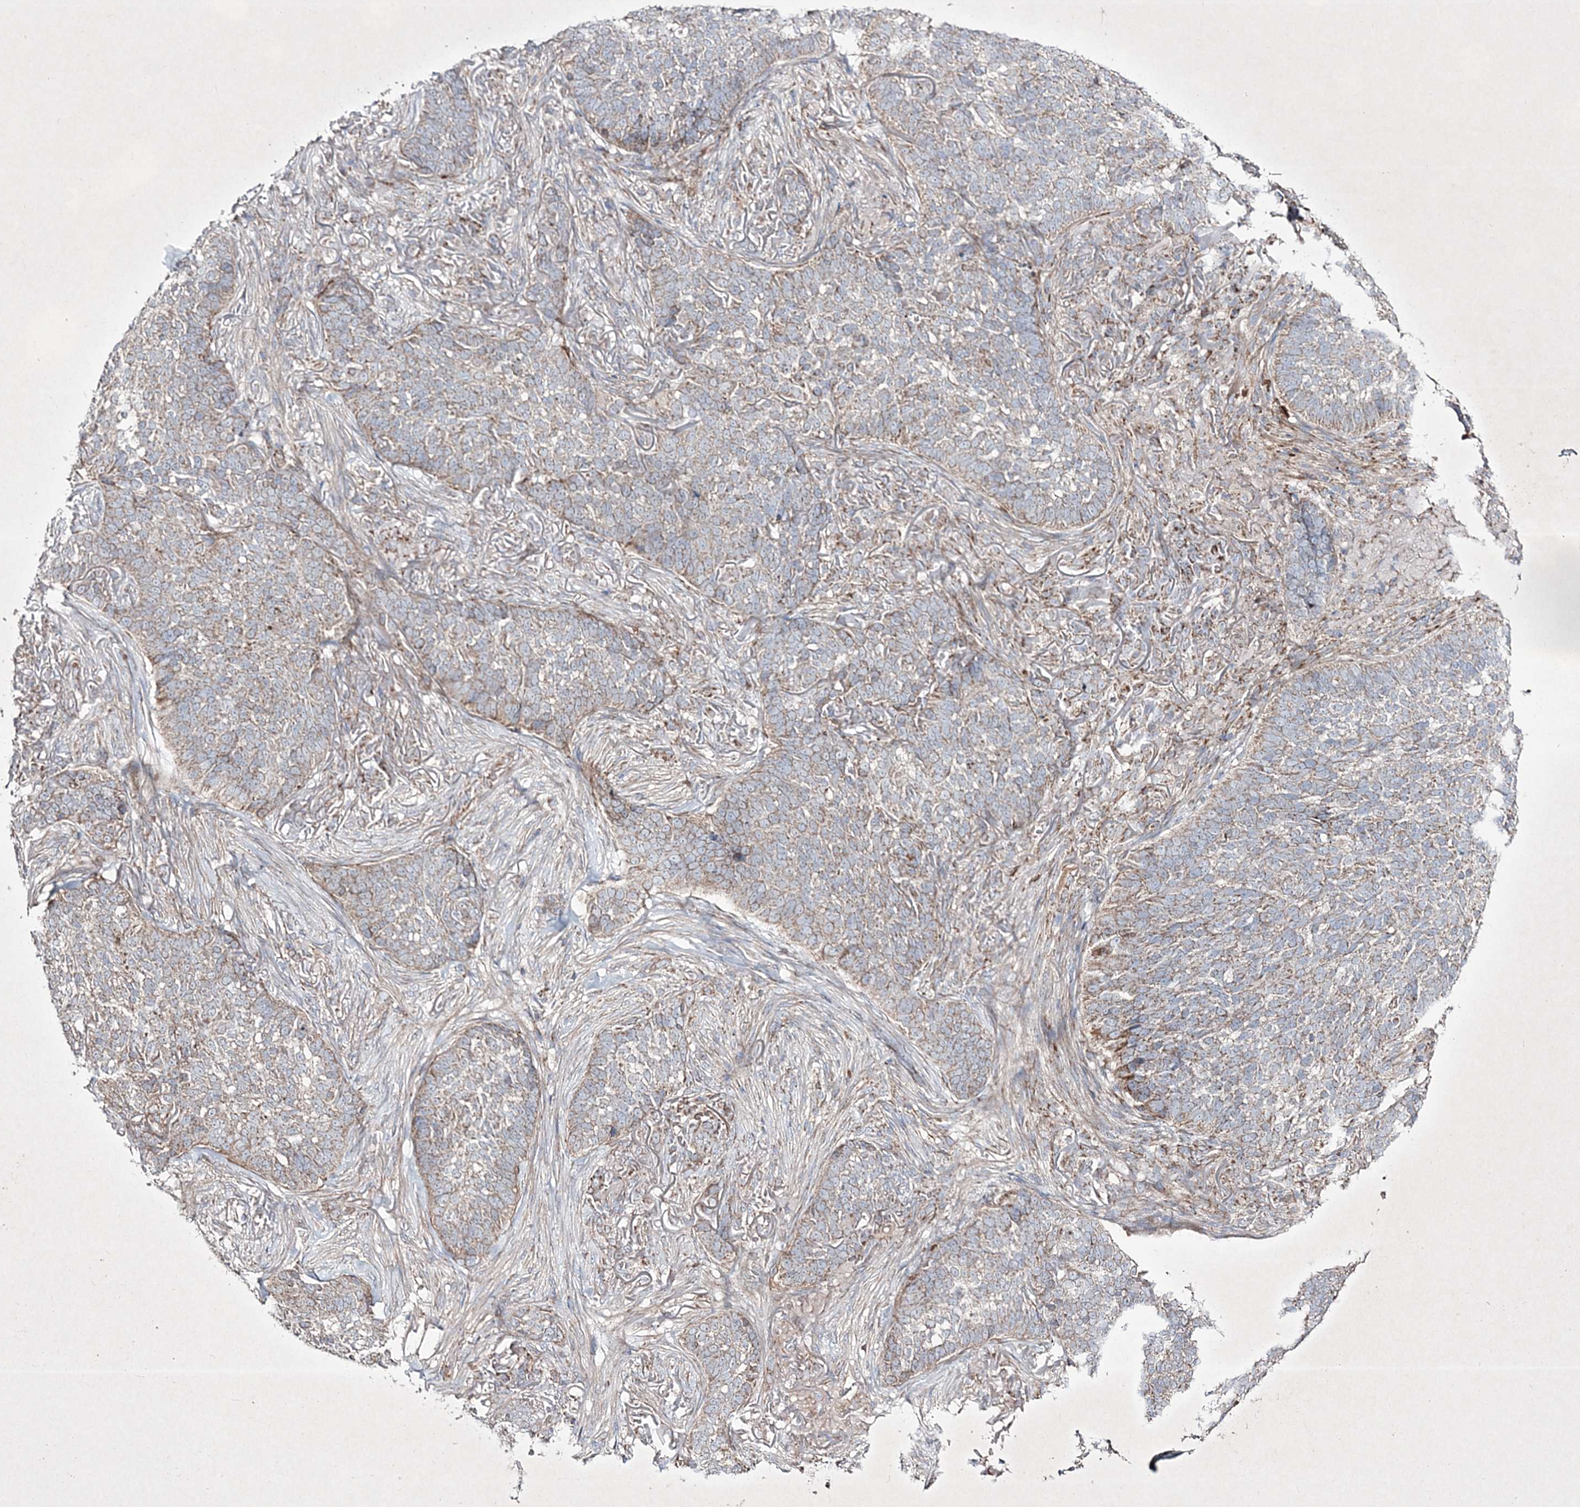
{"staining": {"intensity": "weak", "quantity": "25%-75%", "location": "cytoplasmic/membranous"}, "tissue": "skin cancer", "cell_type": "Tumor cells", "image_type": "cancer", "snomed": [{"axis": "morphology", "description": "Basal cell carcinoma"}, {"axis": "topography", "description": "Skin"}], "caption": "Tumor cells exhibit low levels of weak cytoplasmic/membranous positivity in about 25%-75% of cells in human skin basal cell carcinoma. The protein of interest is shown in brown color, while the nuclei are stained blue.", "gene": "RICTOR", "patient": {"sex": "male", "age": 85}}